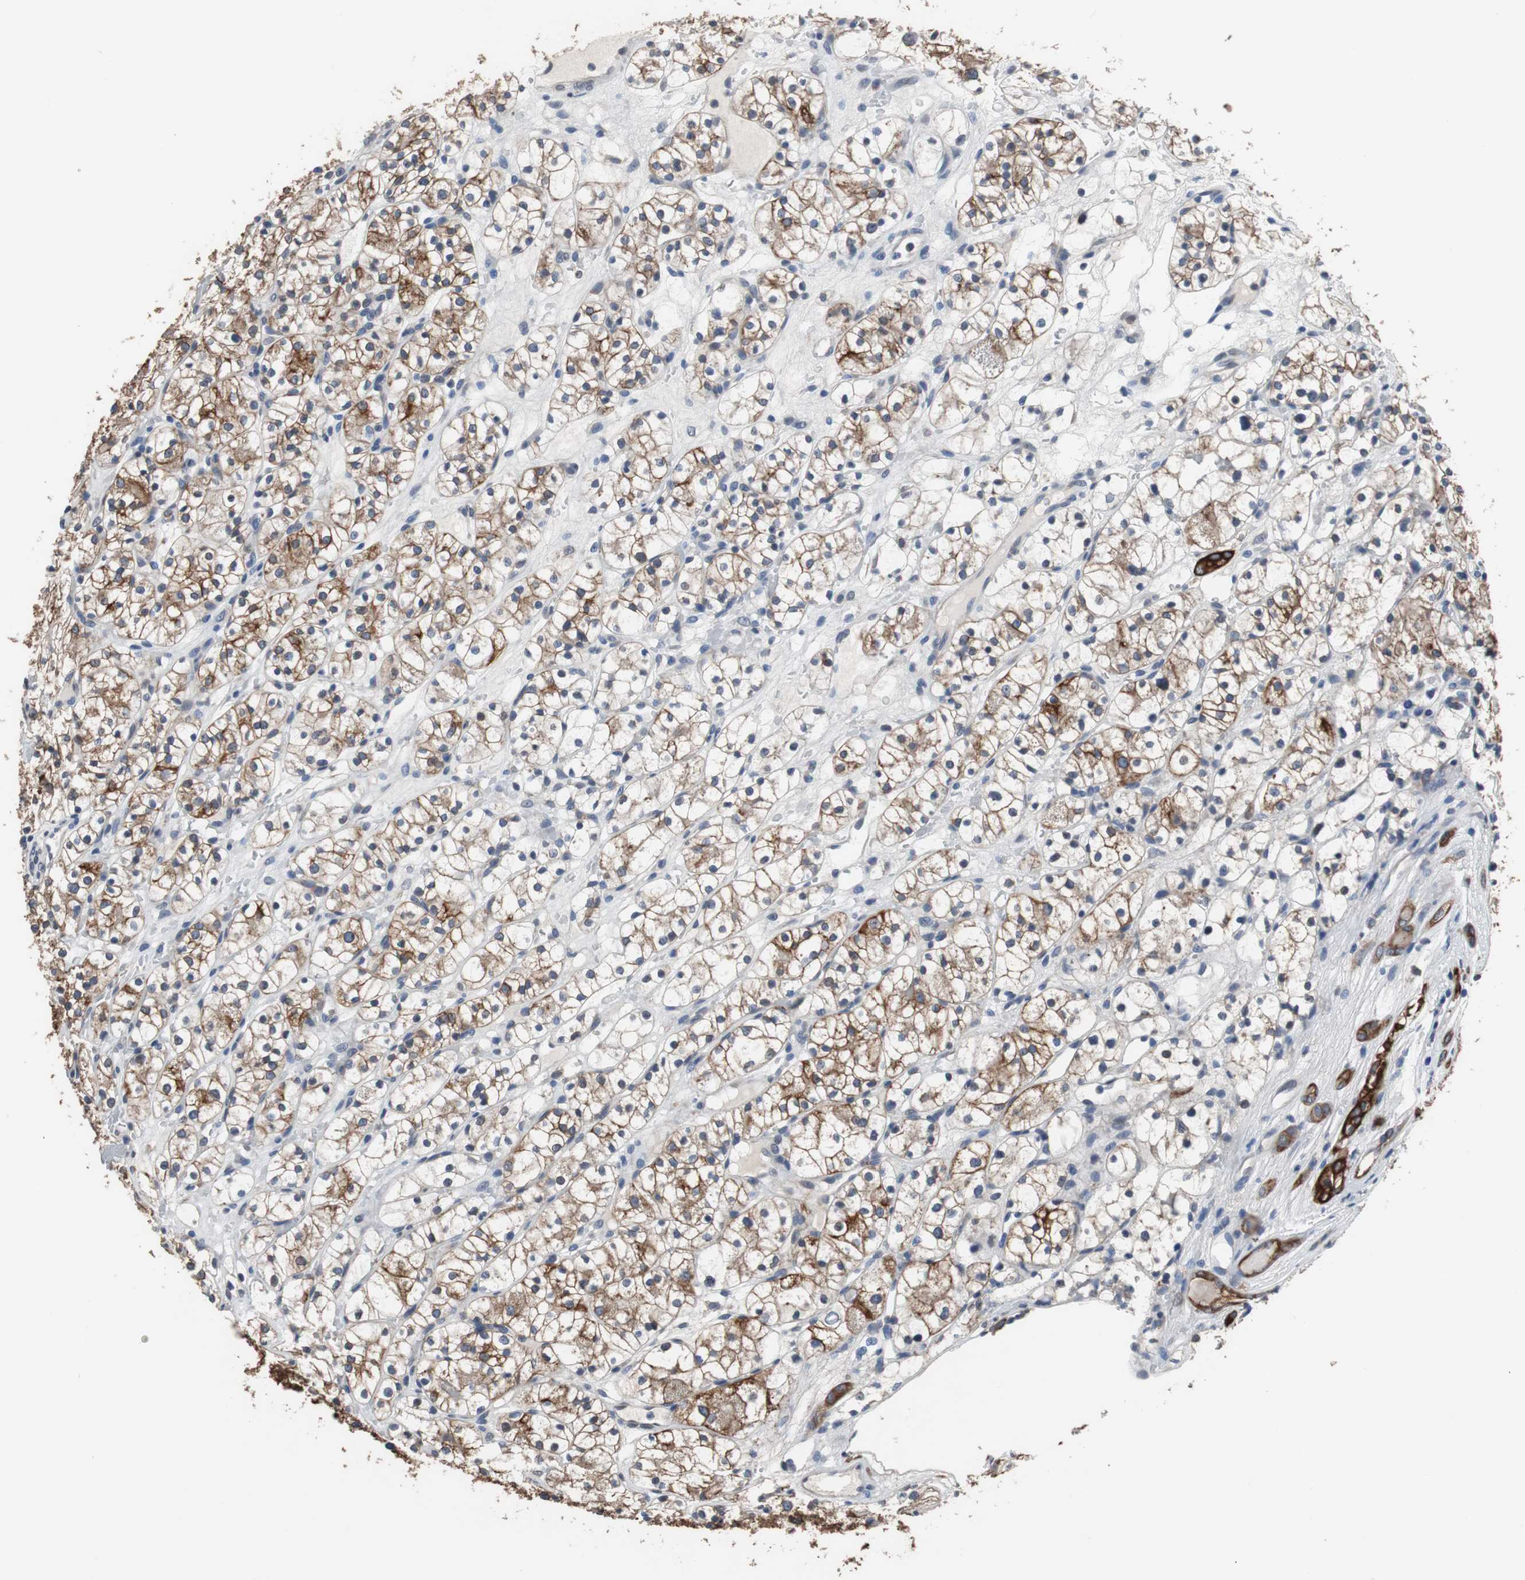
{"staining": {"intensity": "moderate", "quantity": ">75%", "location": "cytoplasmic/membranous"}, "tissue": "renal cancer", "cell_type": "Tumor cells", "image_type": "cancer", "snomed": [{"axis": "morphology", "description": "Adenocarcinoma, NOS"}, {"axis": "topography", "description": "Kidney"}], "caption": "This is a micrograph of immunohistochemistry staining of adenocarcinoma (renal), which shows moderate staining in the cytoplasmic/membranous of tumor cells.", "gene": "USP10", "patient": {"sex": "female", "age": 60}}